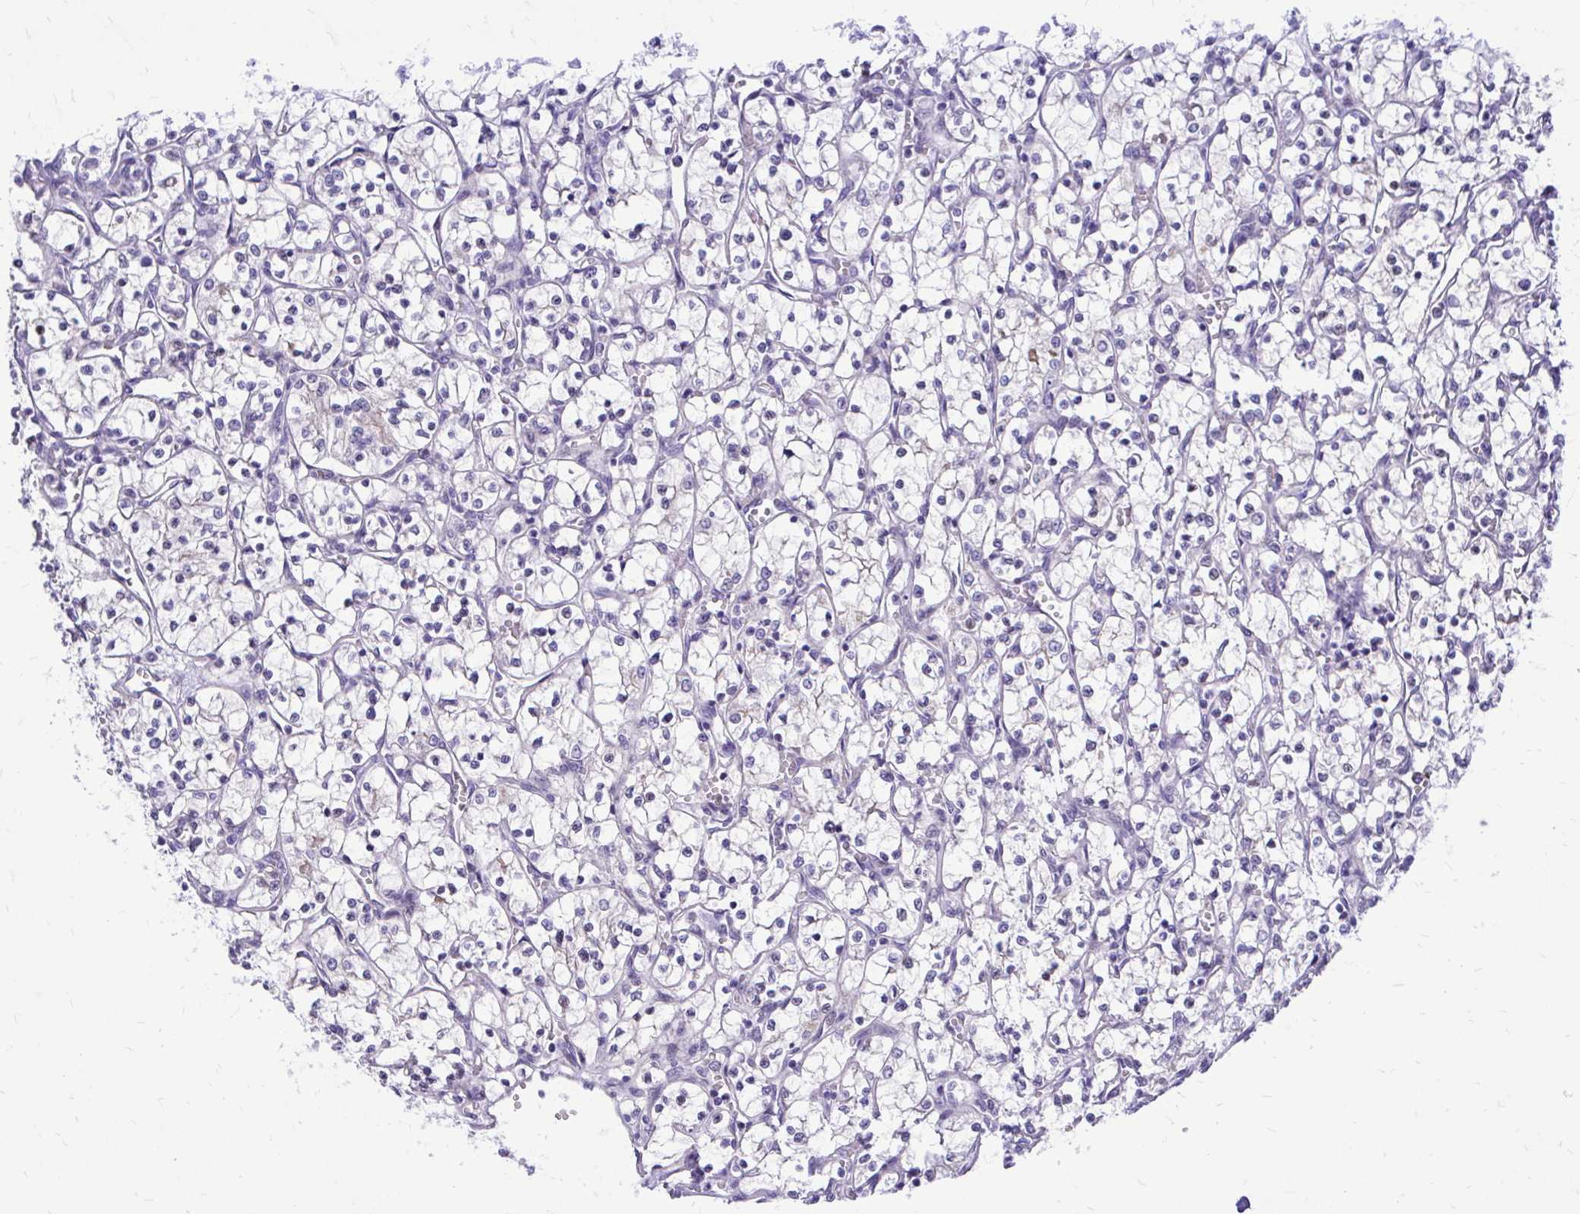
{"staining": {"intensity": "weak", "quantity": "<25%", "location": "nuclear"}, "tissue": "renal cancer", "cell_type": "Tumor cells", "image_type": "cancer", "snomed": [{"axis": "morphology", "description": "Adenocarcinoma, NOS"}, {"axis": "topography", "description": "Kidney"}], "caption": "This is an immunohistochemistry (IHC) histopathology image of renal cancer. There is no positivity in tumor cells.", "gene": "ZBTB25", "patient": {"sex": "female", "age": 69}}